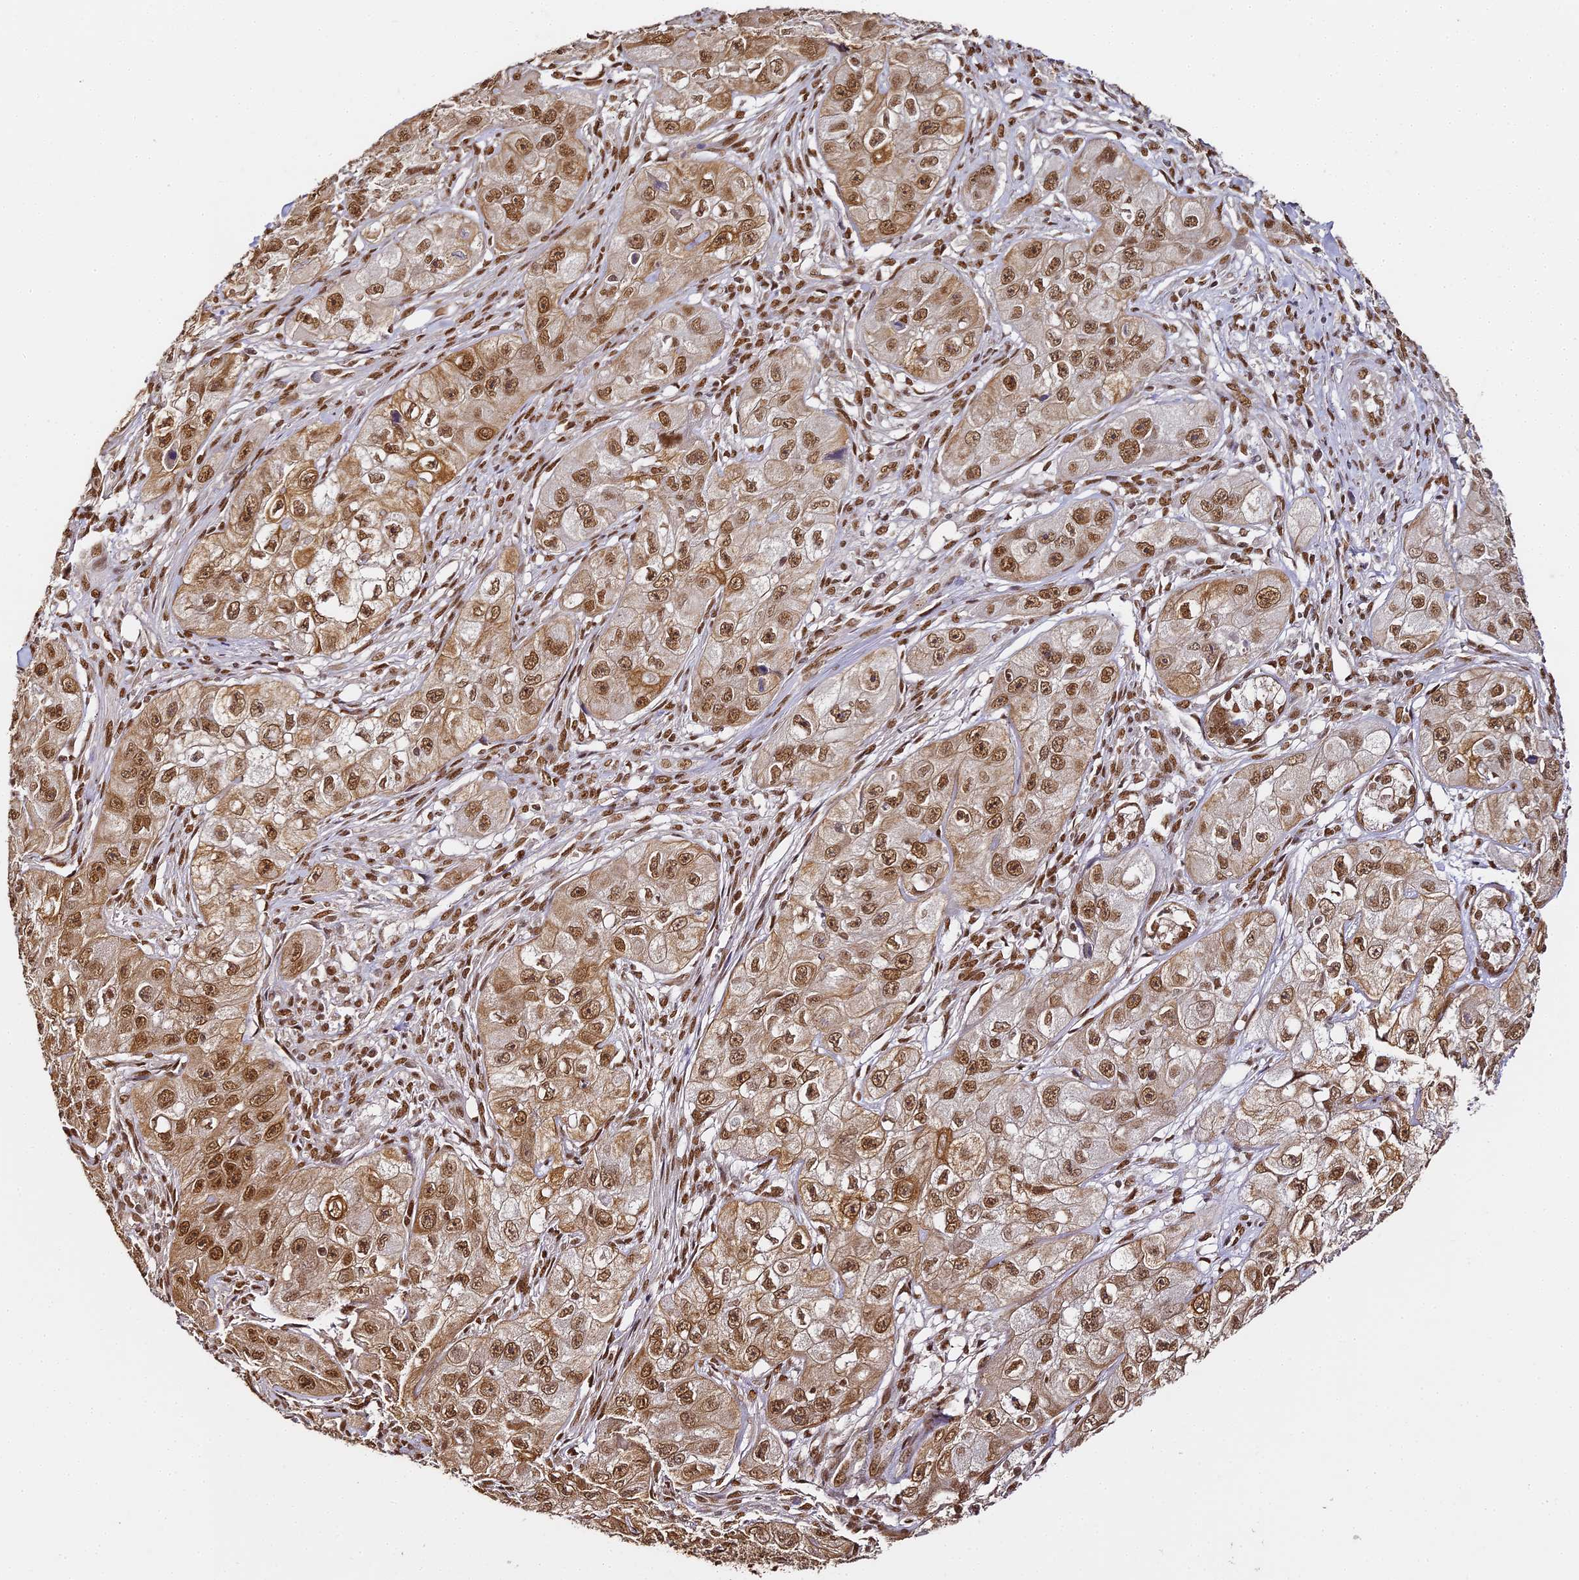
{"staining": {"intensity": "strong", "quantity": ">75%", "location": "cytoplasmic/membranous,nuclear"}, "tissue": "skin cancer", "cell_type": "Tumor cells", "image_type": "cancer", "snomed": [{"axis": "morphology", "description": "Squamous cell carcinoma, NOS"}, {"axis": "topography", "description": "Skin"}, {"axis": "topography", "description": "Subcutis"}], "caption": "Strong cytoplasmic/membranous and nuclear positivity for a protein is identified in about >75% of tumor cells of skin cancer (squamous cell carcinoma) using IHC.", "gene": "HNRNPA1", "patient": {"sex": "male", "age": 73}}